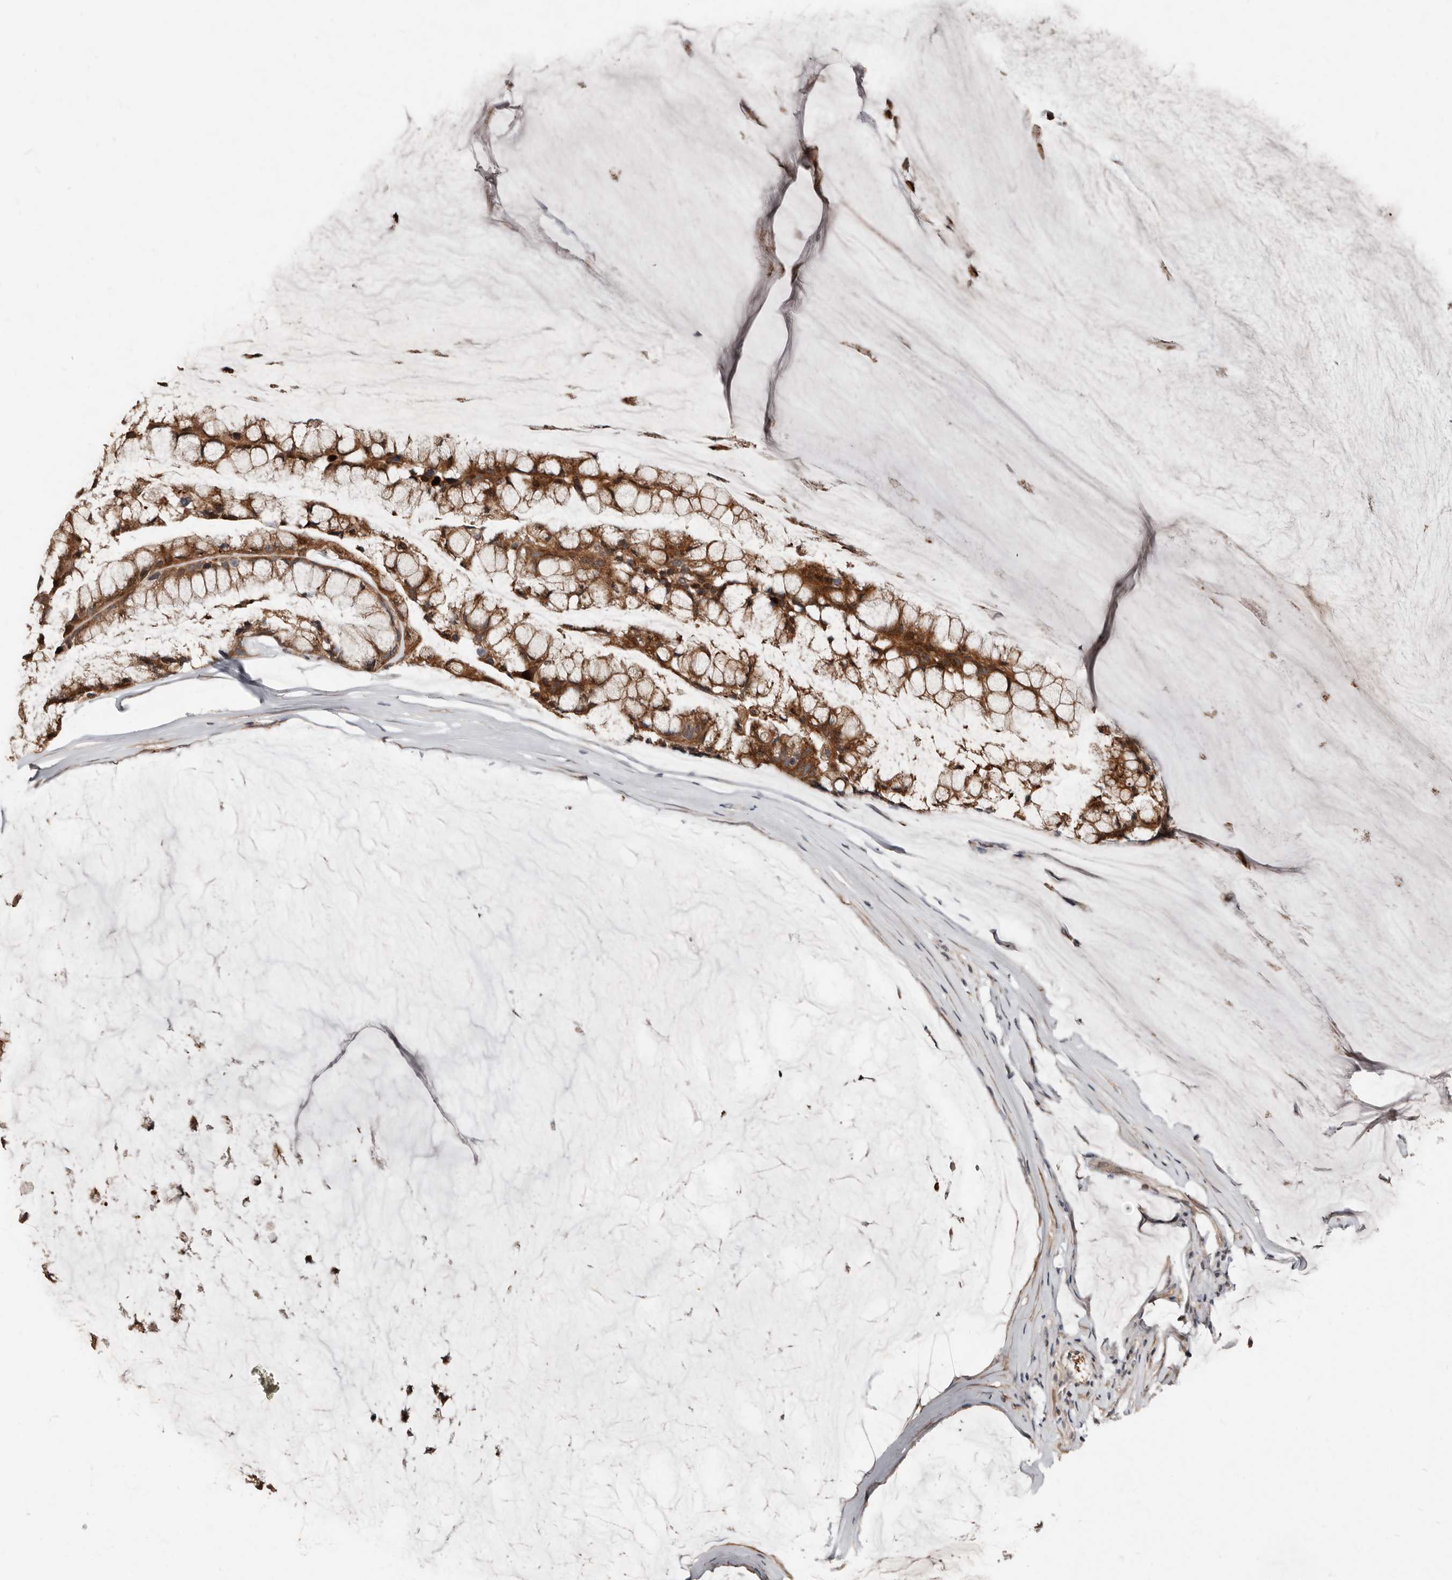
{"staining": {"intensity": "strong", "quantity": ">75%", "location": "cytoplasmic/membranous"}, "tissue": "ovarian cancer", "cell_type": "Tumor cells", "image_type": "cancer", "snomed": [{"axis": "morphology", "description": "Cystadenocarcinoma, mucinous, NOS"}, {"axis": "topography", "description": "Ovary"}], "caption": "Tumor cells demonstrate high levels of strong cytoplasmic/membranous staining in approximately >75% of cells in ovarian cancer (mucinous cystadenocarcinoma). Nuclei are stained in blue.", "gene": "SMYD4", "patient": {"sex": "female", "age": 39}}